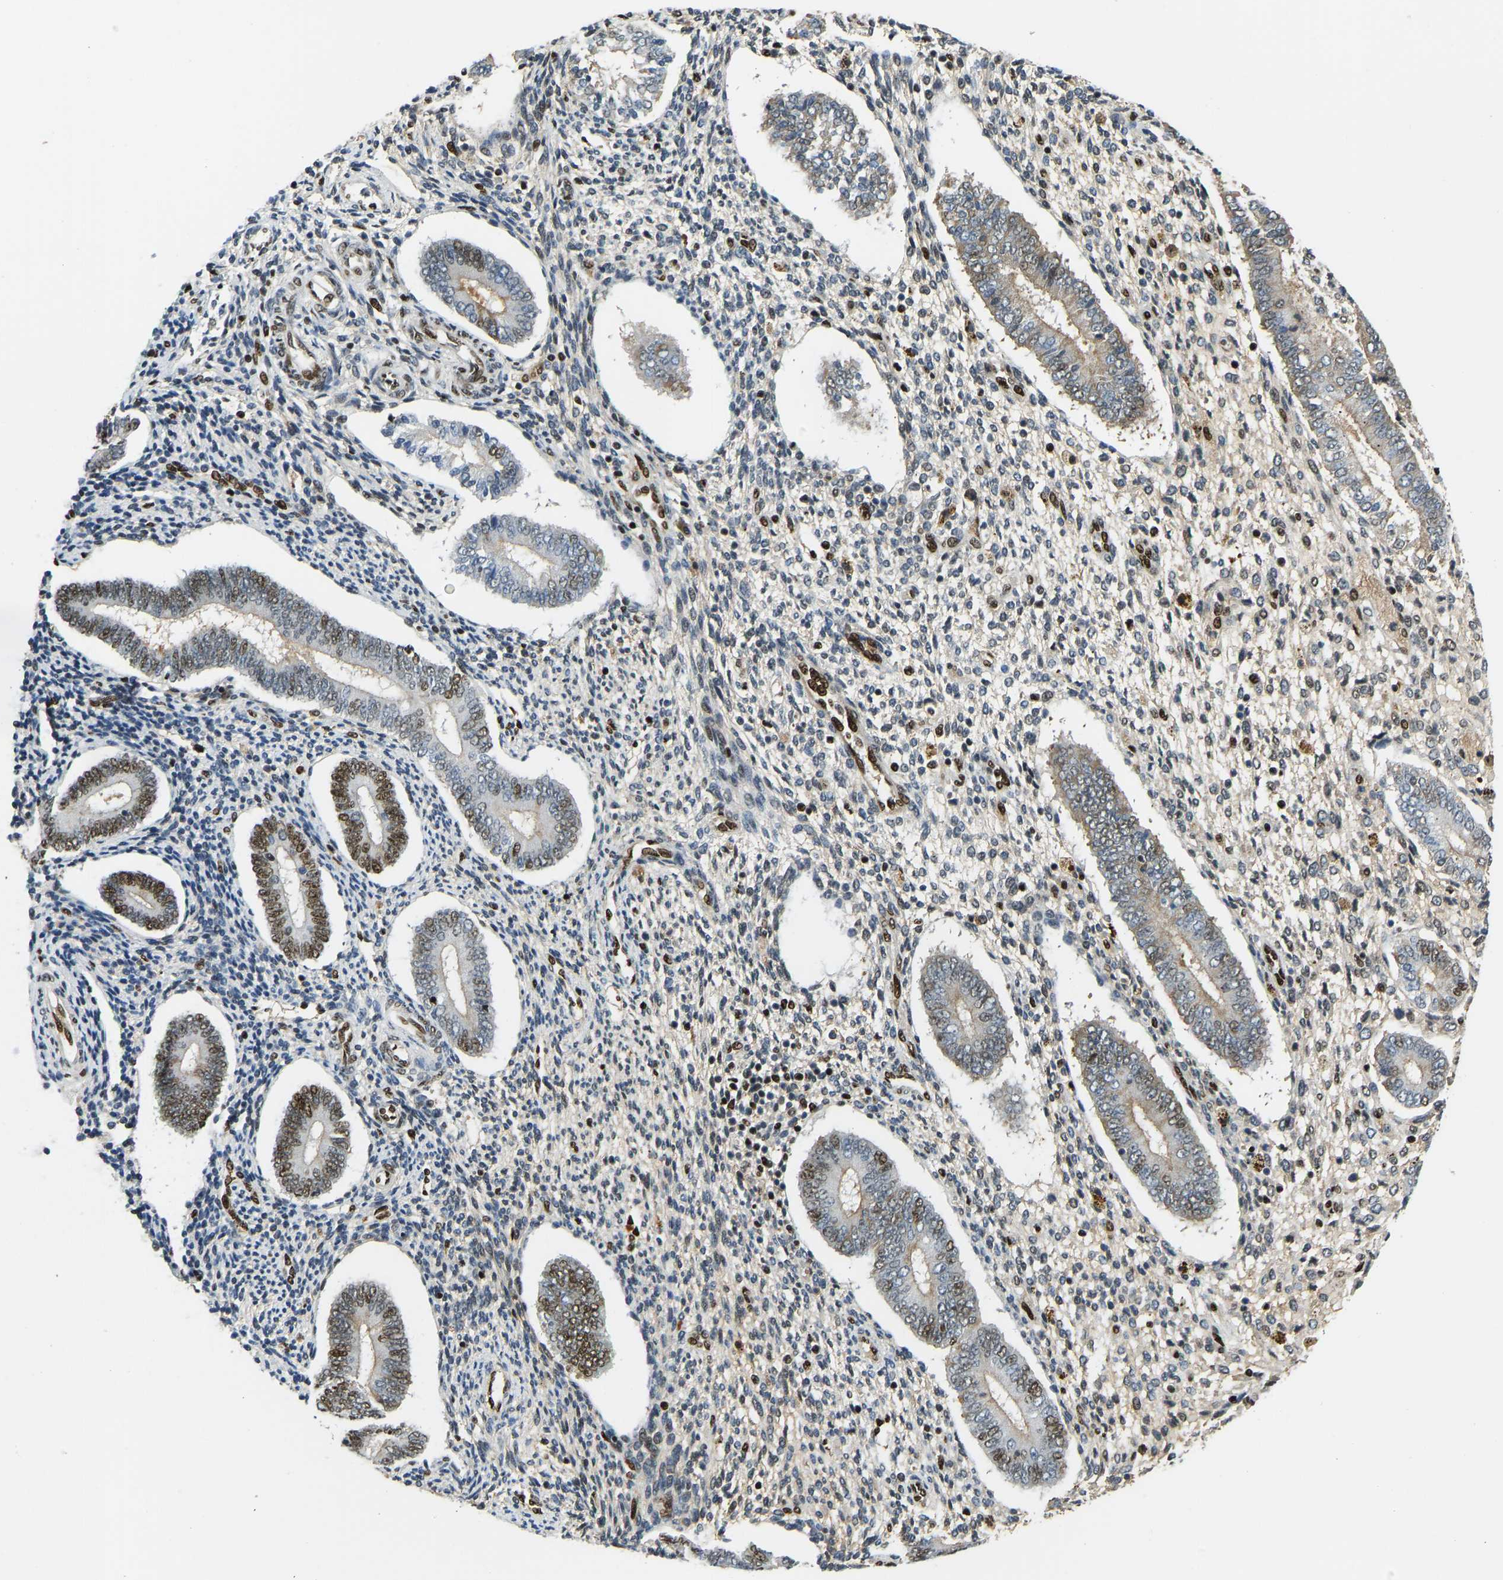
{"staining": {"intensity": "strong", "quantity": "25%-75%", "location": "nuclear"}, "tissue": "endometrium", "cell_type": "Cells in endometrial stroma", "image_type": "normal", "snomed": [{"axis": "morphology", "description": "Normal tissue, NOS"}, {"axis": "topography", "description": "Endometrium"}], "caption": "The immunohistochemical stain labels strong nuclear positivity in cells in endometrial stroma of benign endometrium.", "gene": "FOXK1", "patient": {"sex": "female", "age": 42}}